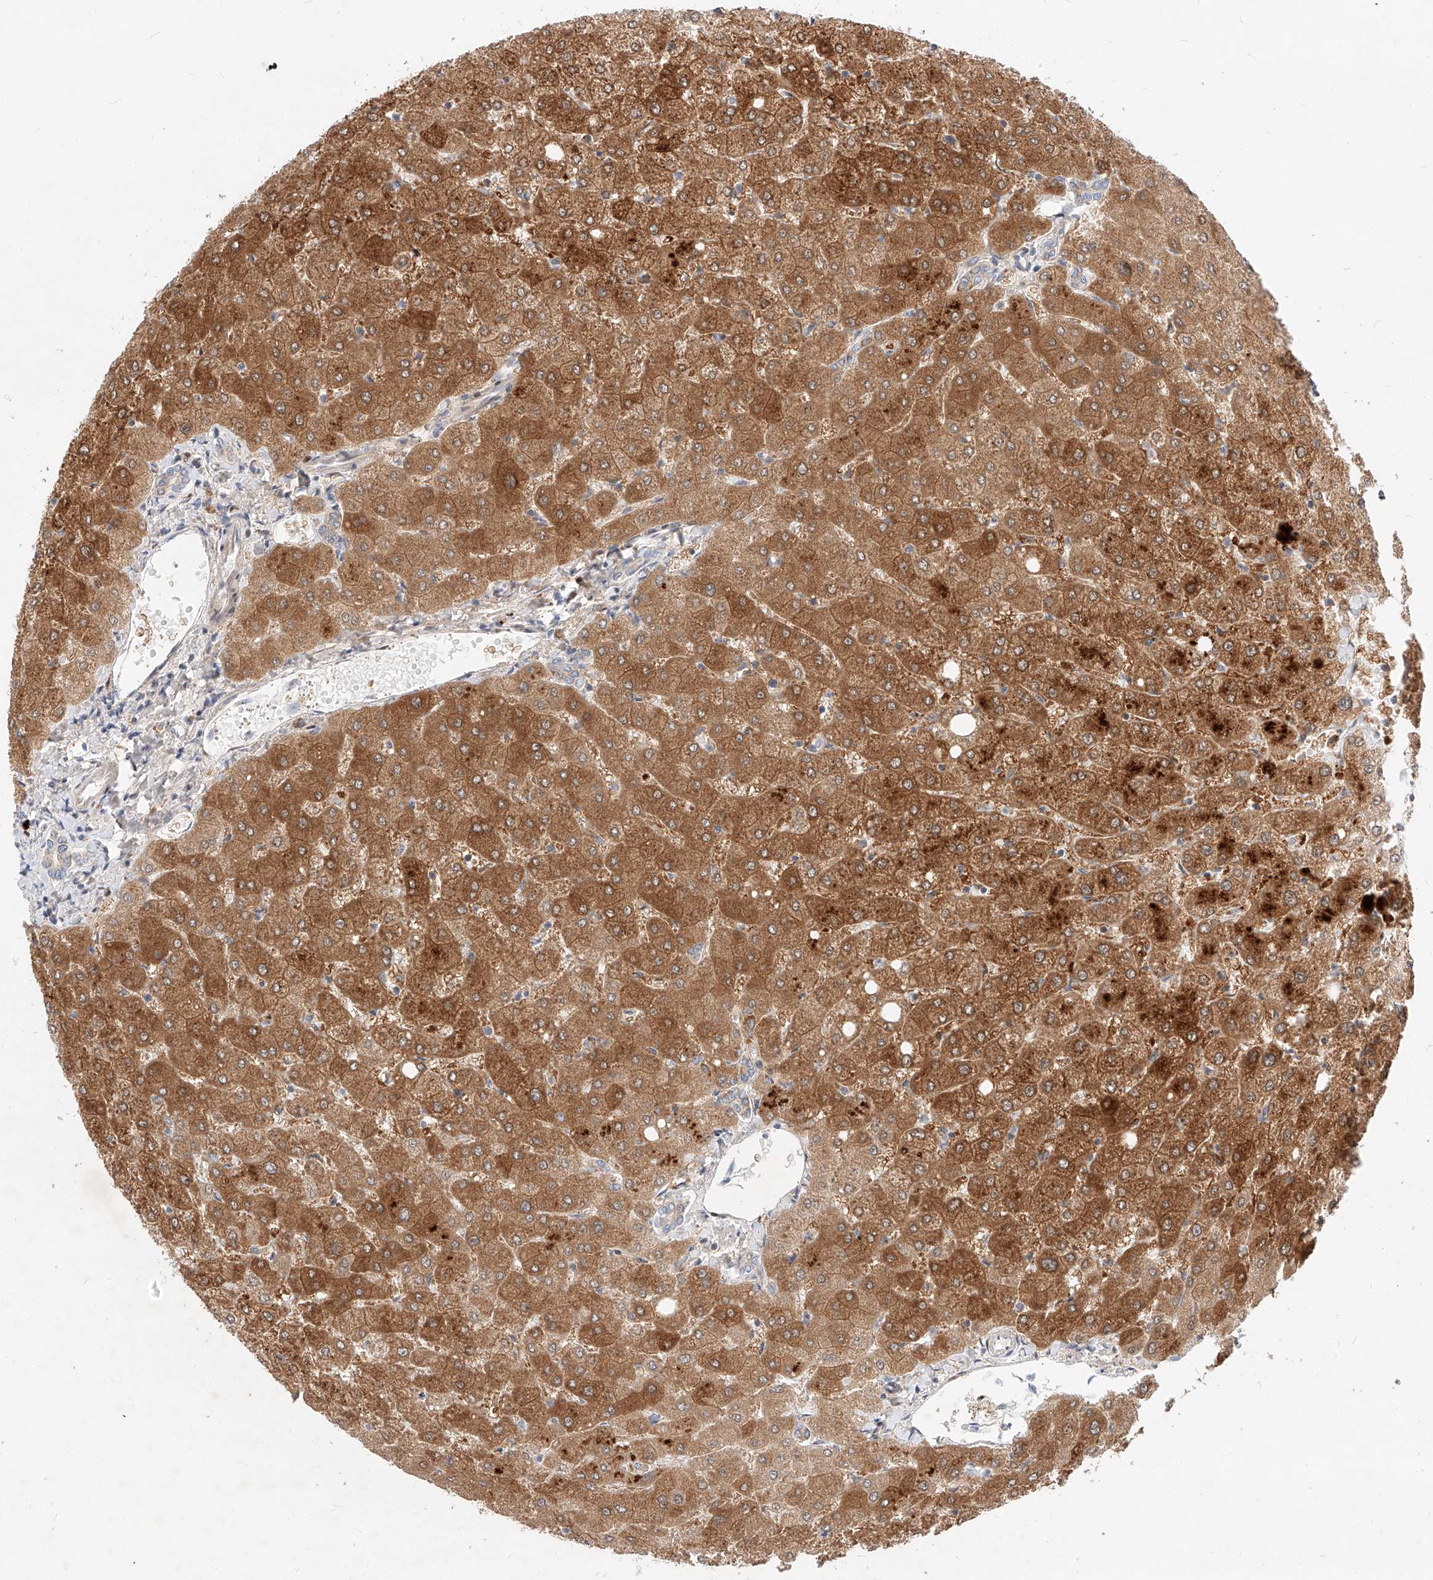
{"staining": {"intensity": "negative", "quantity": "none", "location": "none"}, "tissue": "liver", "cell_type": "Cholangiocytes", "image_type": "normal", "snomed": [{"axis": "morphology", "description": "Normal tissue, NOS"}, {"axis": "topography", "description": "Liver"}], "caption": "The image shows no staining of cholangiocytes in benign liver. (DAB immunohistochemistry (IHC) with hematoxylin counter stain).", "gene": "OSGEPL1", "patient": {"sex": "female", "age": 54}}